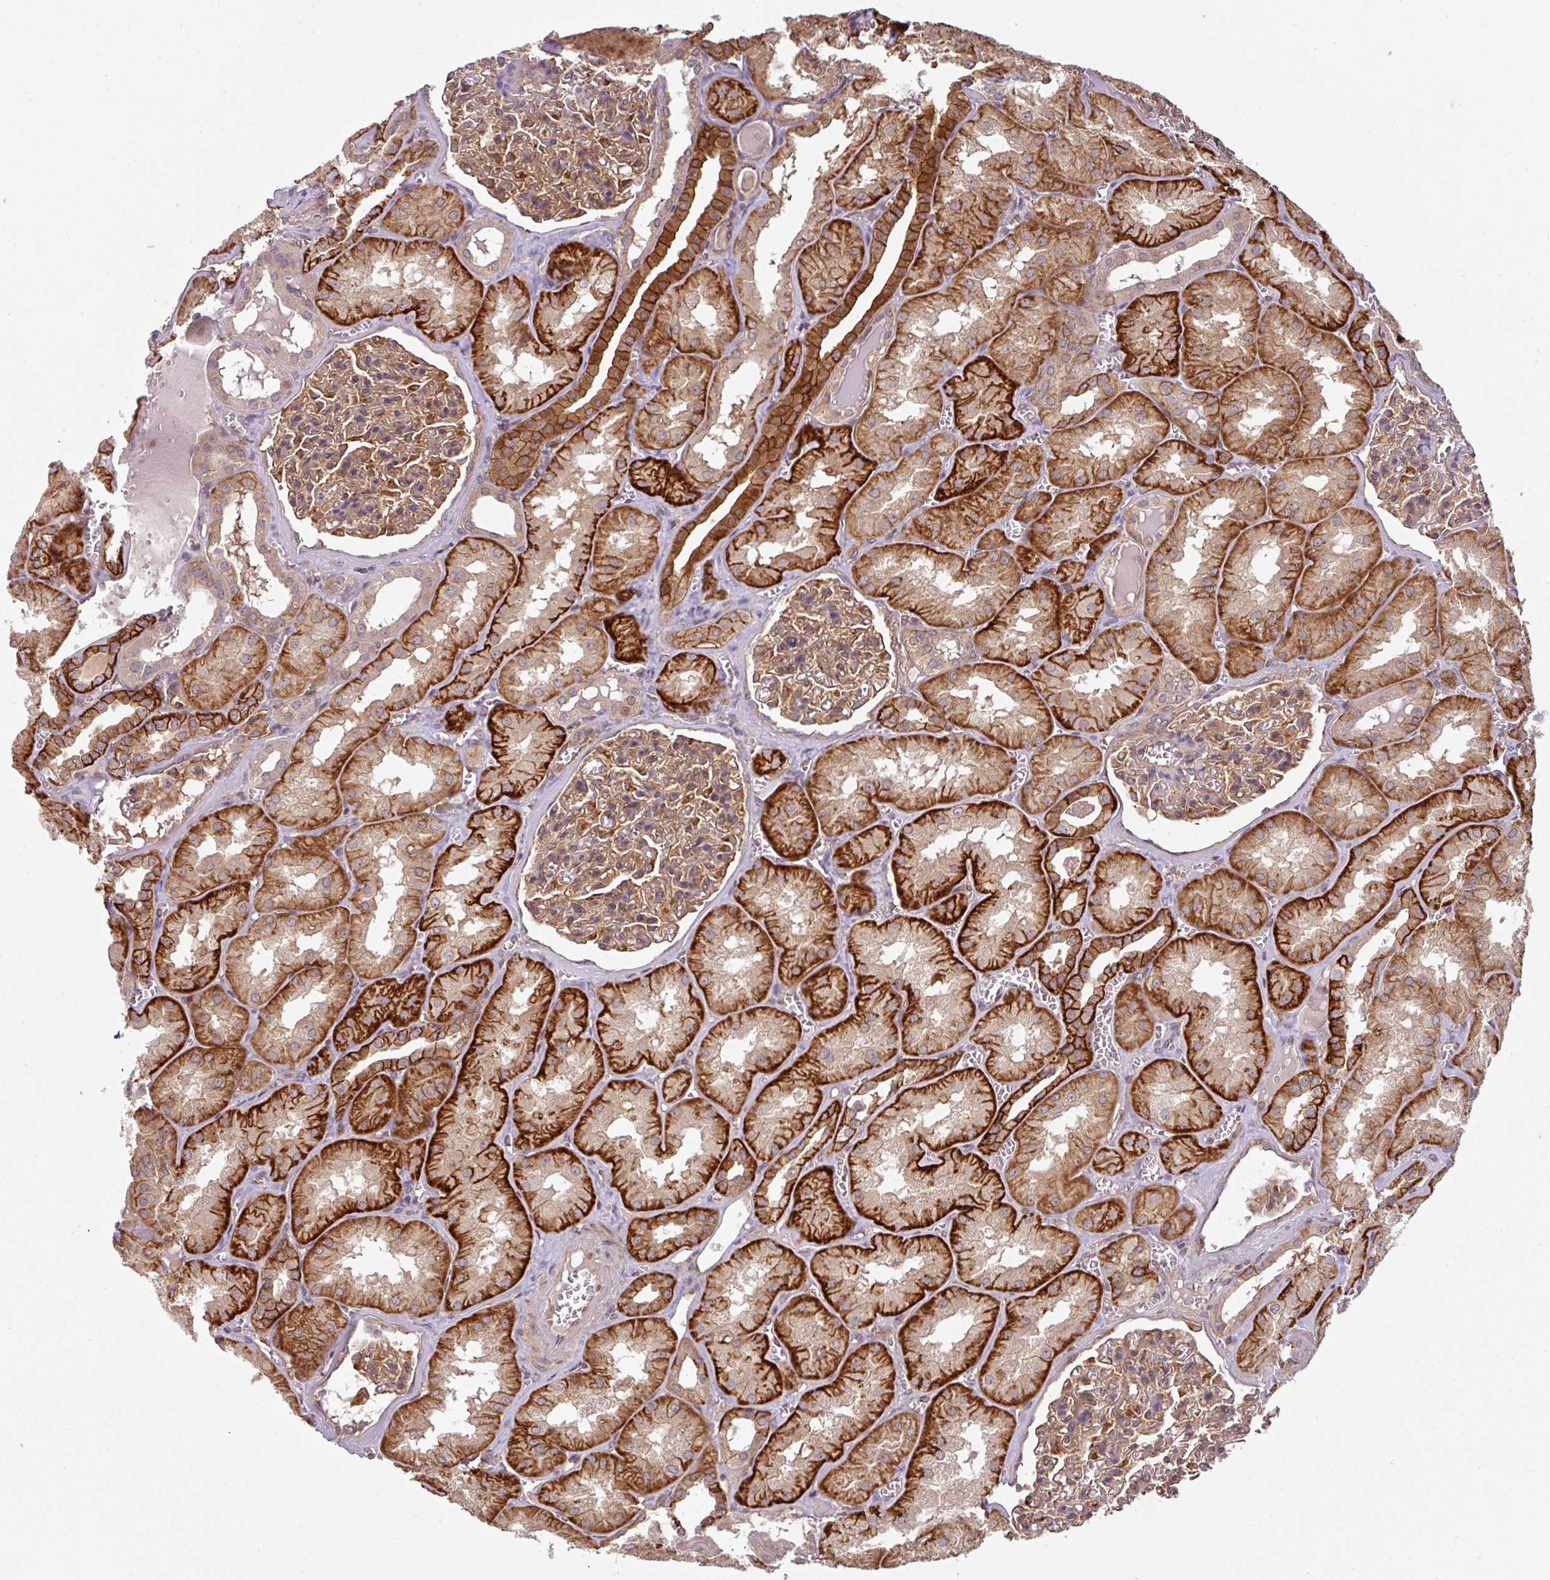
{"staining": {"intensity": "moderate", "quantity": ">75%", "location": "cytoplasmic/membranous"}, "tissue": "kidney", "cell_type": "Cells in glomeruli", "image_type": "normal", "snomed": [{"axis": "morphology", "description": "Normal tissue, NOS"}, {"axis": "topography", "description": "Kidney"}], "caption": "Moderate cytoplasmic/membranous positivity is present in approximately >75% of cells in glomeruli in normal kidney.", "gene": "CYFIP2", "patient": {"sex": "male", "age": 61}}